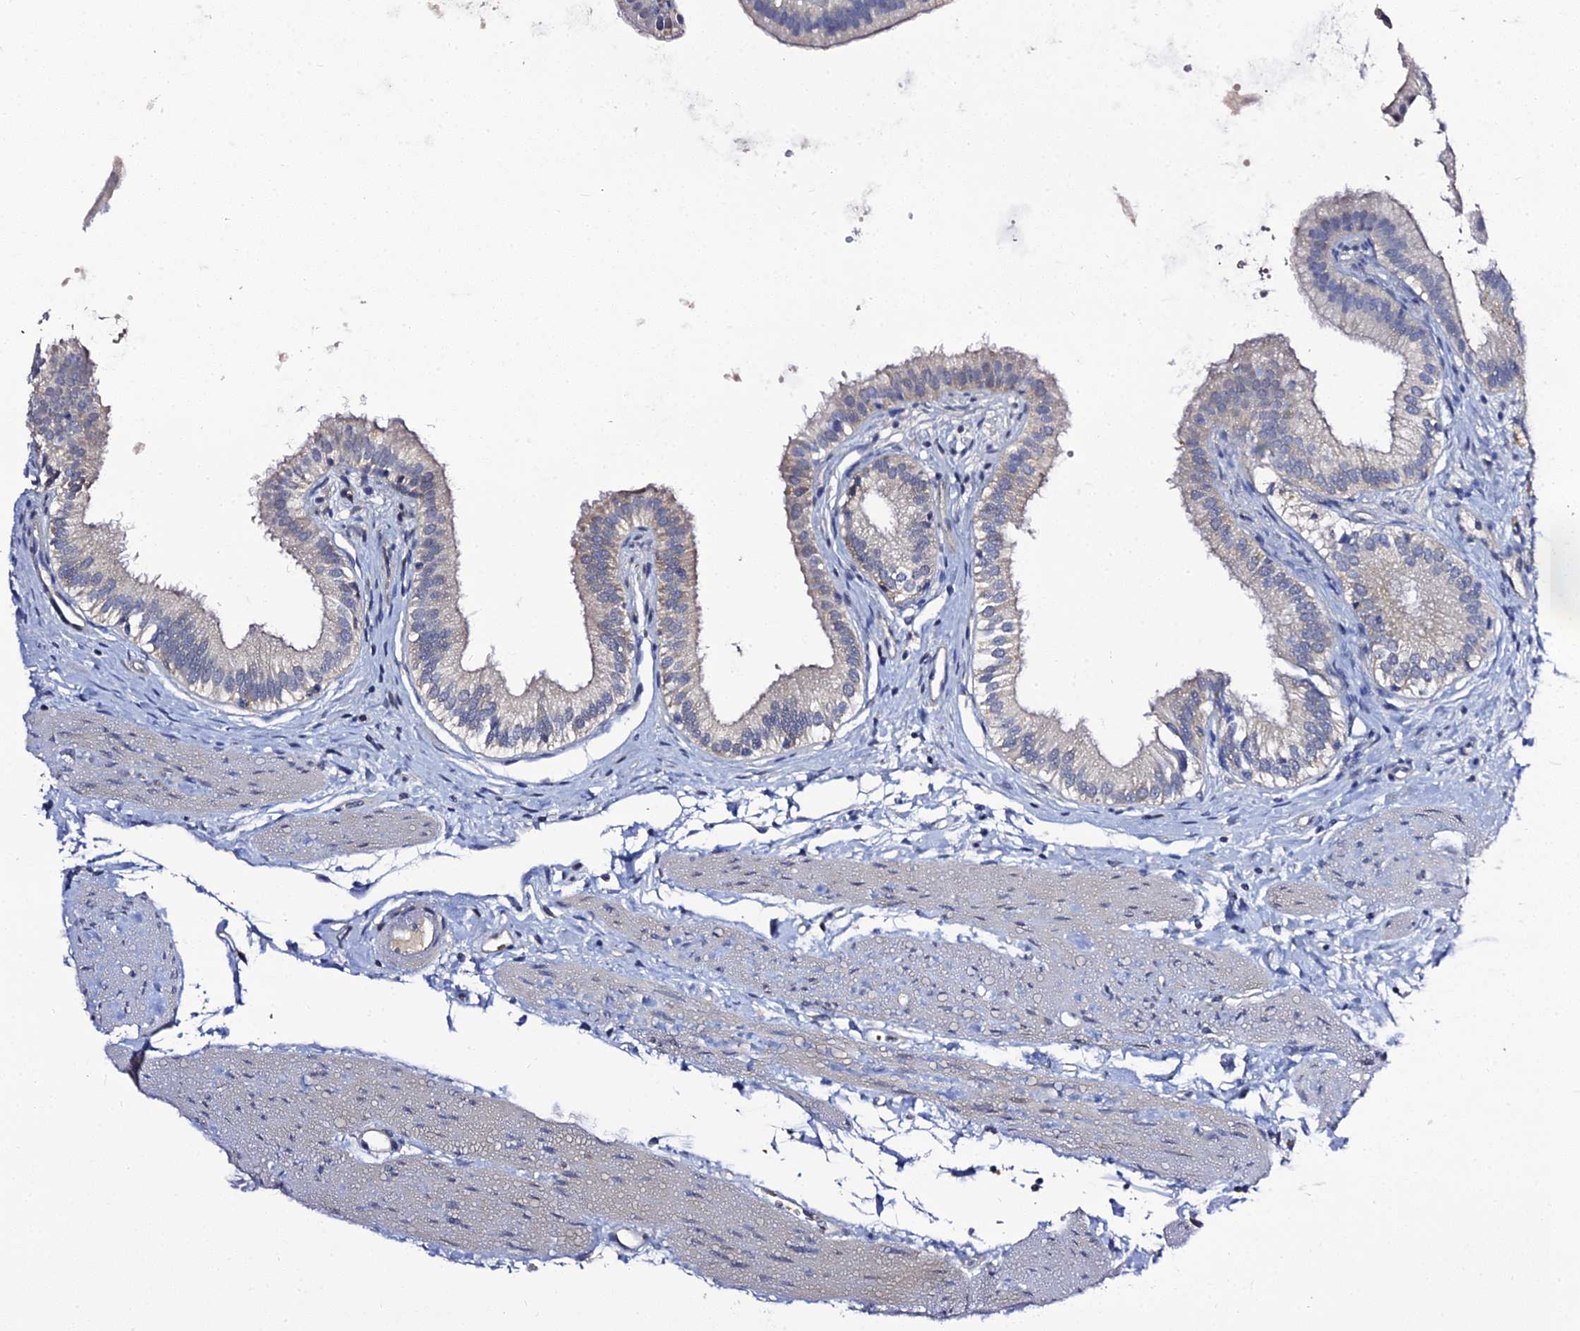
{"staining": {"intensity": "weak", "quantity": "25%-75%", "location": "cytoplasmic/membranous"}, "tissue": "gallbladder", "cell_type": "Glandular cells", "image_type": "normal", "snomed": [{"axis": "morphology", "description": "Normal tissue, NOS"}, {"axis": "topography", "description": "Gallbladder"}], "caption": "Immunohistochemical staining of normal gallbladder exhibits 25%-75% levels of weak cytoplasmic/membranous protein staining in approximately 25%-75% of glandular cells. Using DAB (3,3'-diaminobenzidine) (brown) and hematoxylin (blue) stains, captured at high magnification using brightfield microscopy.", "gene": "IL4I1", "patient": {"sex": "female", "age": 54}}